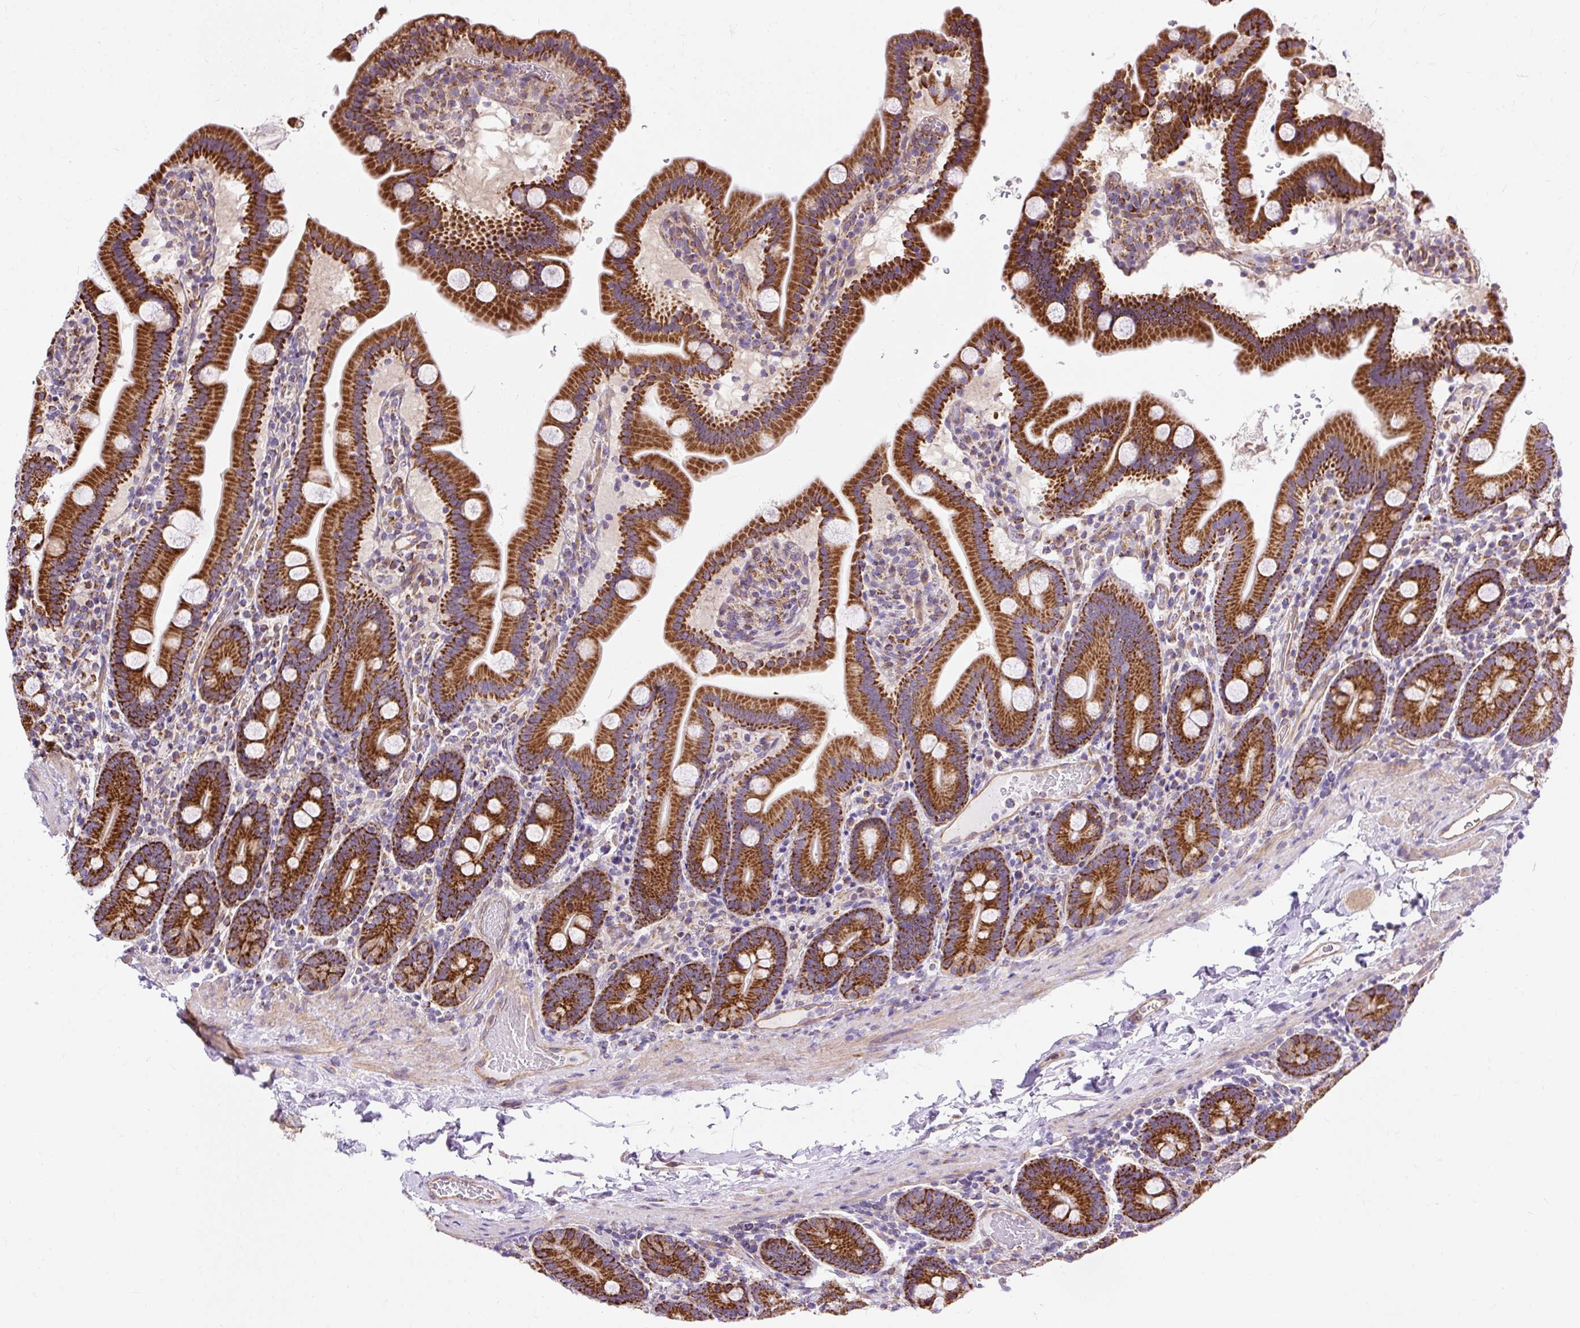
{"staining": {"intensity": "strong", "quantity": ">75%", "location": "cytoplasmic/membranous"}, "tissue": "duodenum", "cell_type": "Glandular cells", "image_type": "normal", "snomed": [{"axis": "morphology", "description": "Normal tissue, NOS"}, {"axis": "topography", "description": "Duodenum"}], "caption": "Immunohistochemical staining of normal human duodenum demonstrates >75% levels of strong cytoplasmic/membranous protein positivity in about >75% of glandular cells.", "gene": "CEP290", "patient": {"sex": "male", "age": 55}}